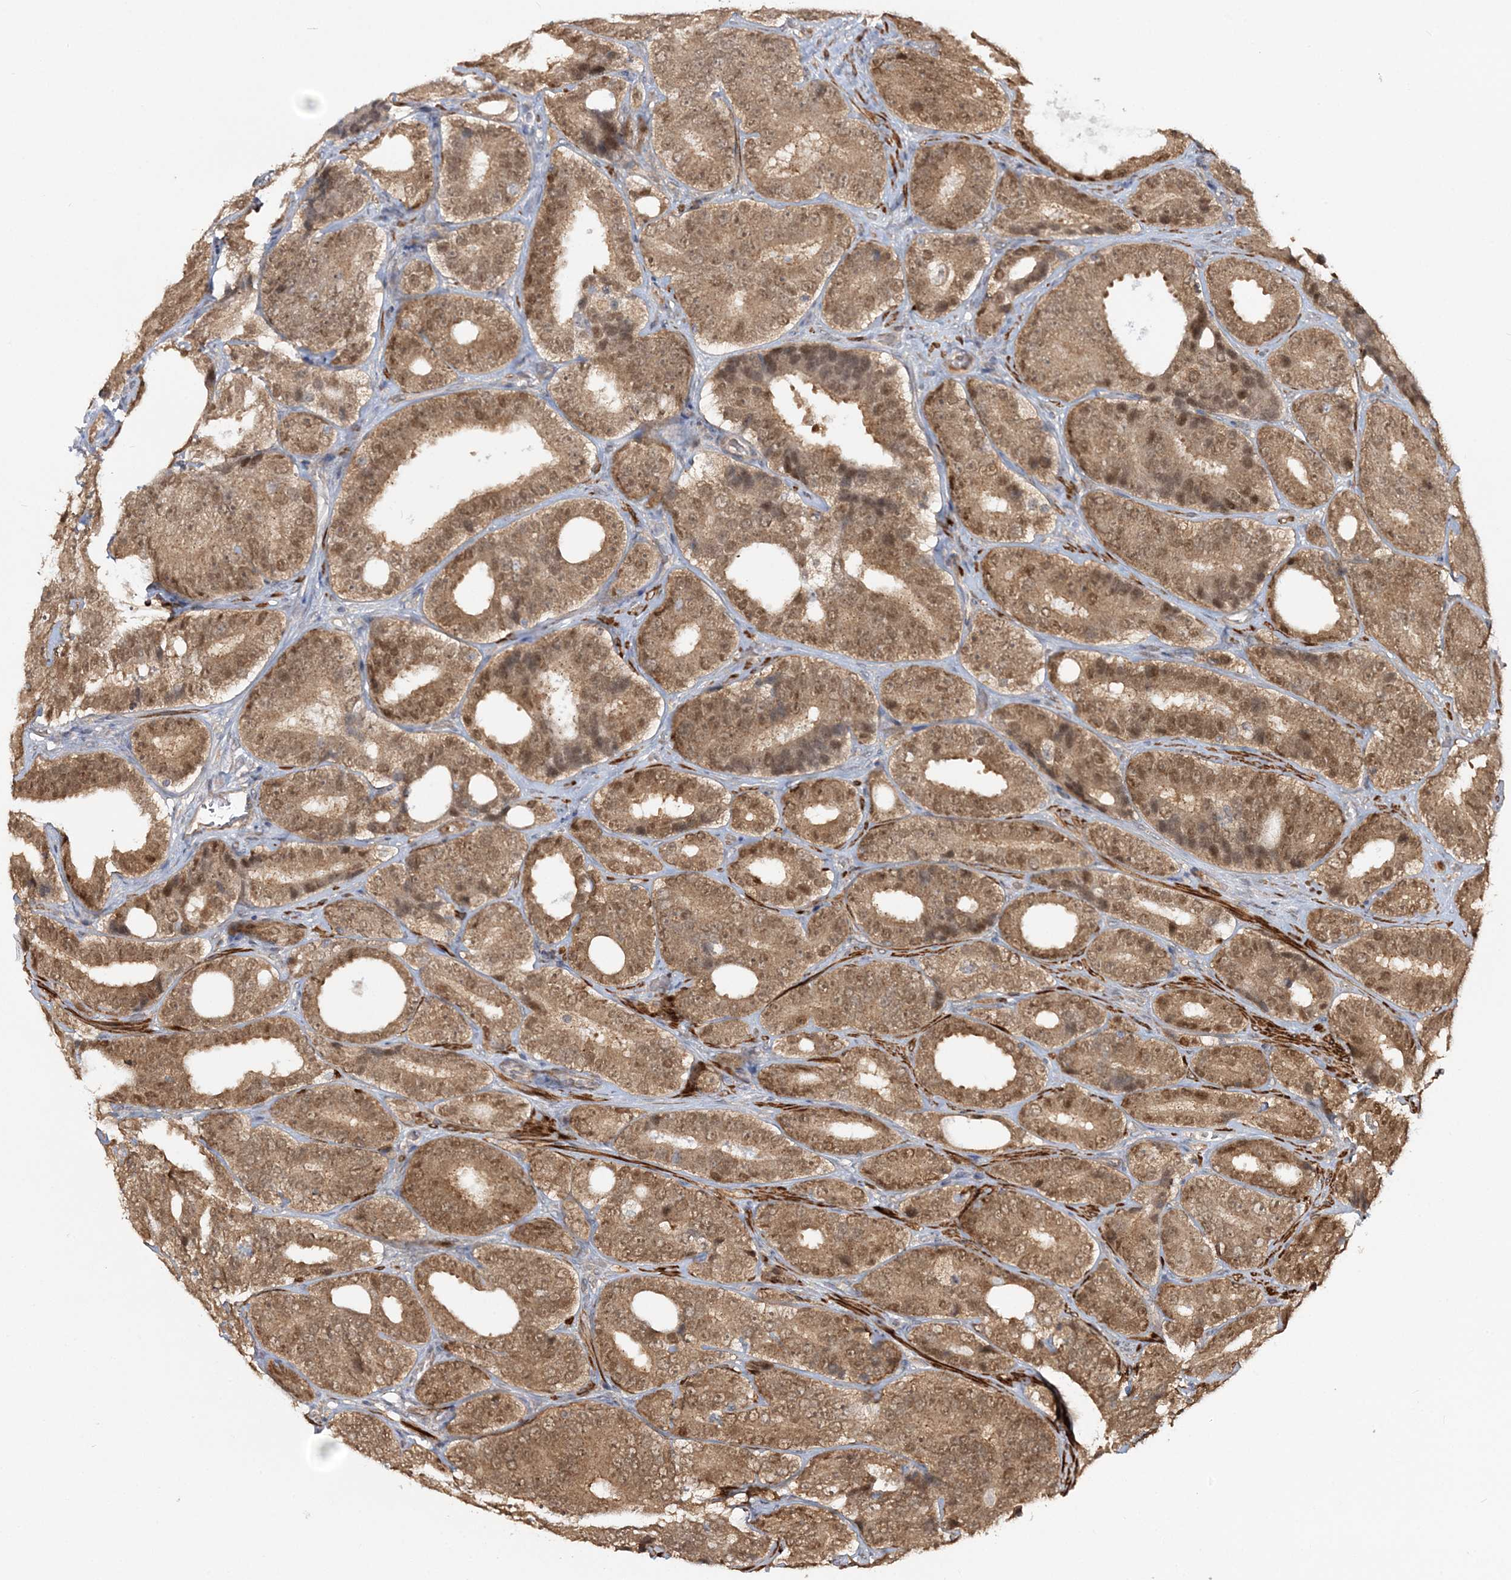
{"staining": {"intensity": "moderate", "quantity": ">75%", "location": "cytoplasmic/membranous,nuclear"}, "tissue": "prostate cancer", "cell_type": "Tumor cells", "image_type": "cancer", "snomed": [{"axis": "morphology", "description": "Adenocarcinoma, High grade"}, {"axis": "topography", "description": "Prostate"}], "caption": "High-power microscopy captured an immunohistochemistry image of prostate cancer (high-grade adenocarcinoma), revealing moderate cytoplasmic/membranous and nuclear positivity in about >75% of tumor cells.", "gene": "MOCS2", "patient": {"sex": "male", "age": 56}}